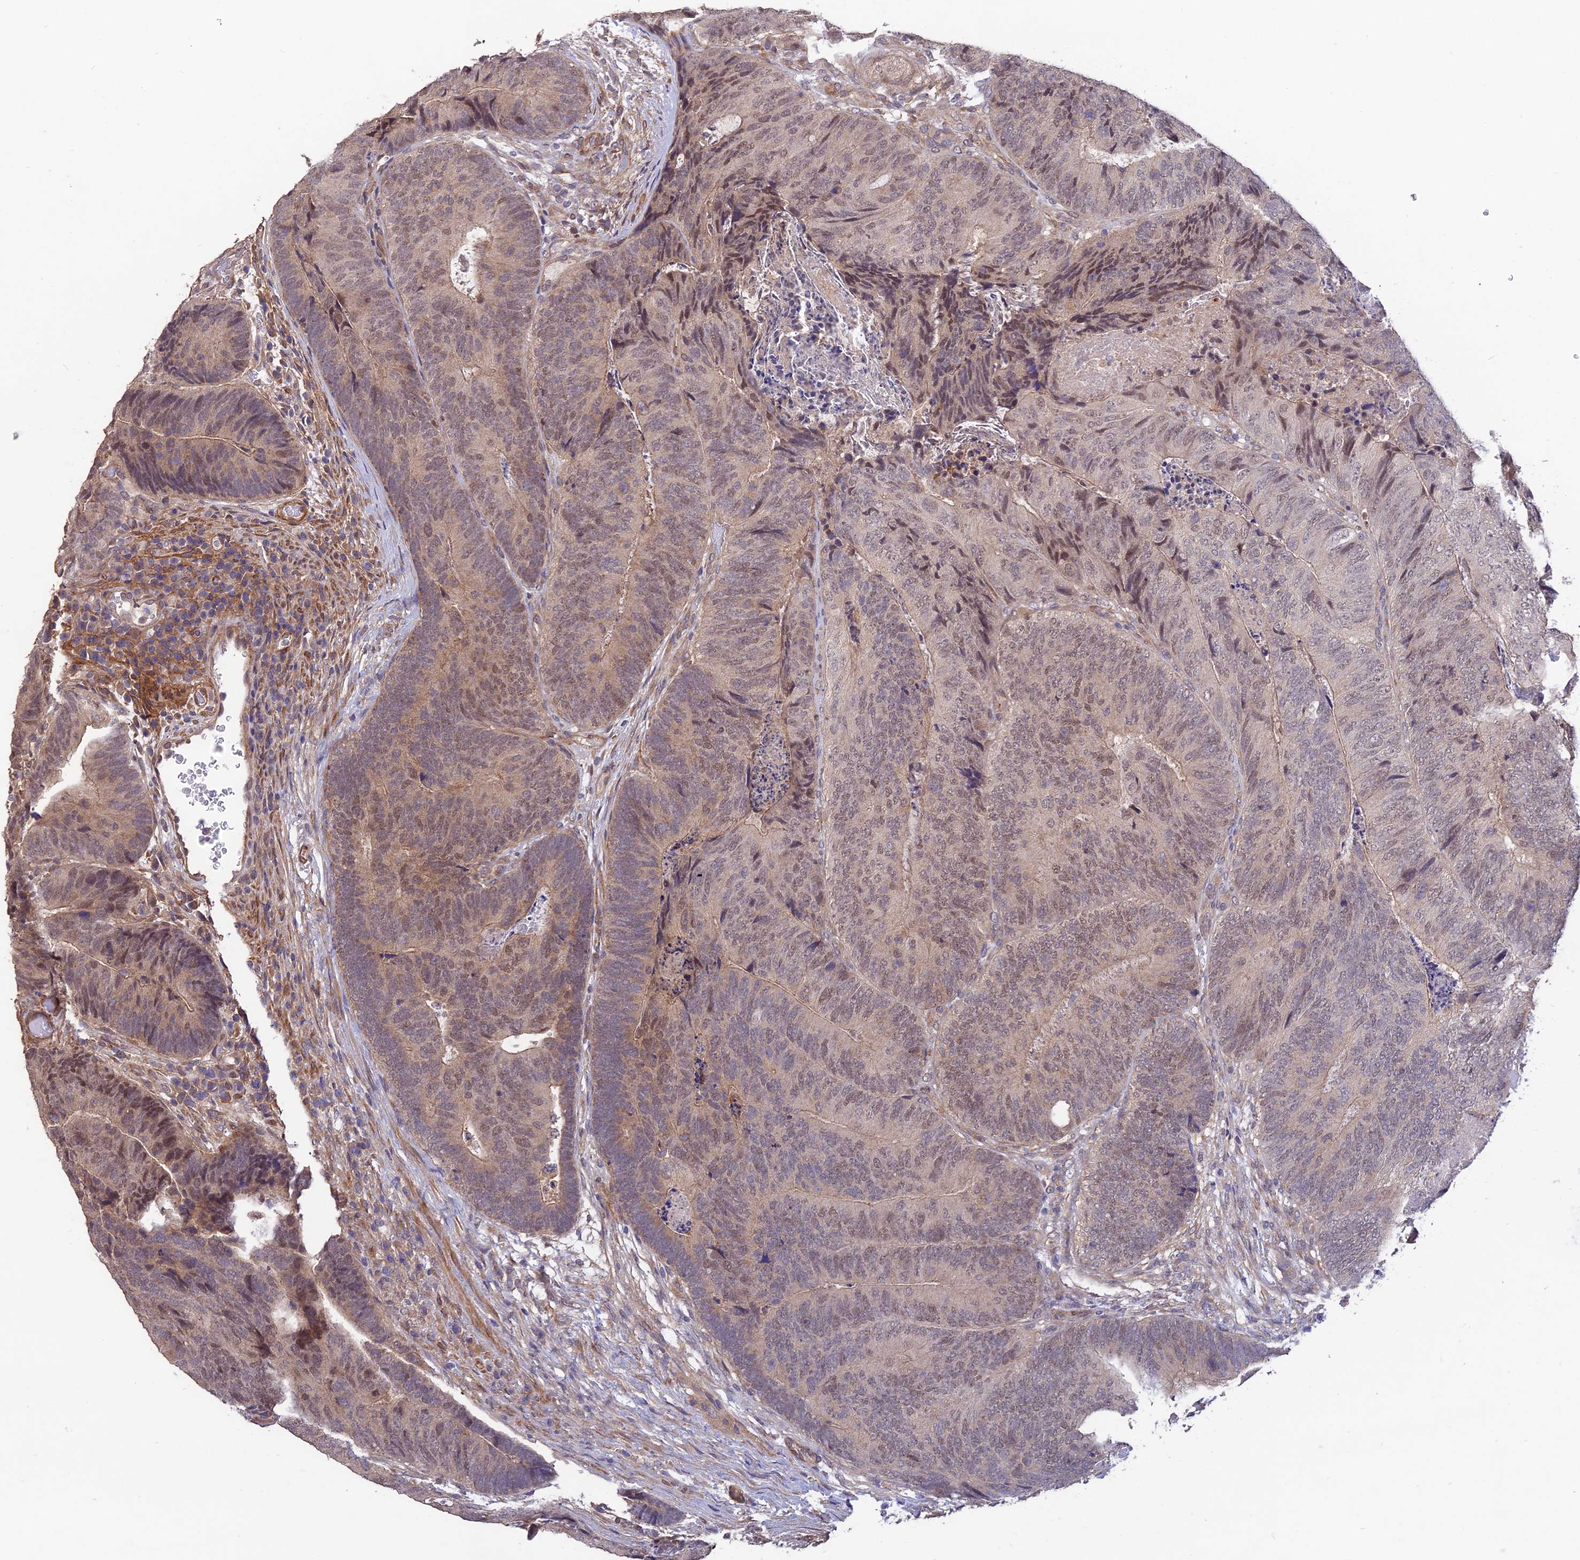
{"staining": {"intensity": "weak", "quantity": "25%-75%", "location": "nuclear"}, "tissue": "colorectal cancer", "cell_type": "Tumor cells", "image_type": "cancer", "snomed": [{"axis": "morphology", "description": "Adenocarcinoma, NOS"}, {"axis": "topography", "description": "Colon"}], "caption": "This histopathology image reveals IHC staining of colorectal cancer (adenocarcinoma), with low weak nuclear staining in approximately 25%-75% of tumor cells.", "gene": "PAGR1", "patient": {"sex": "female", "age": 67}}